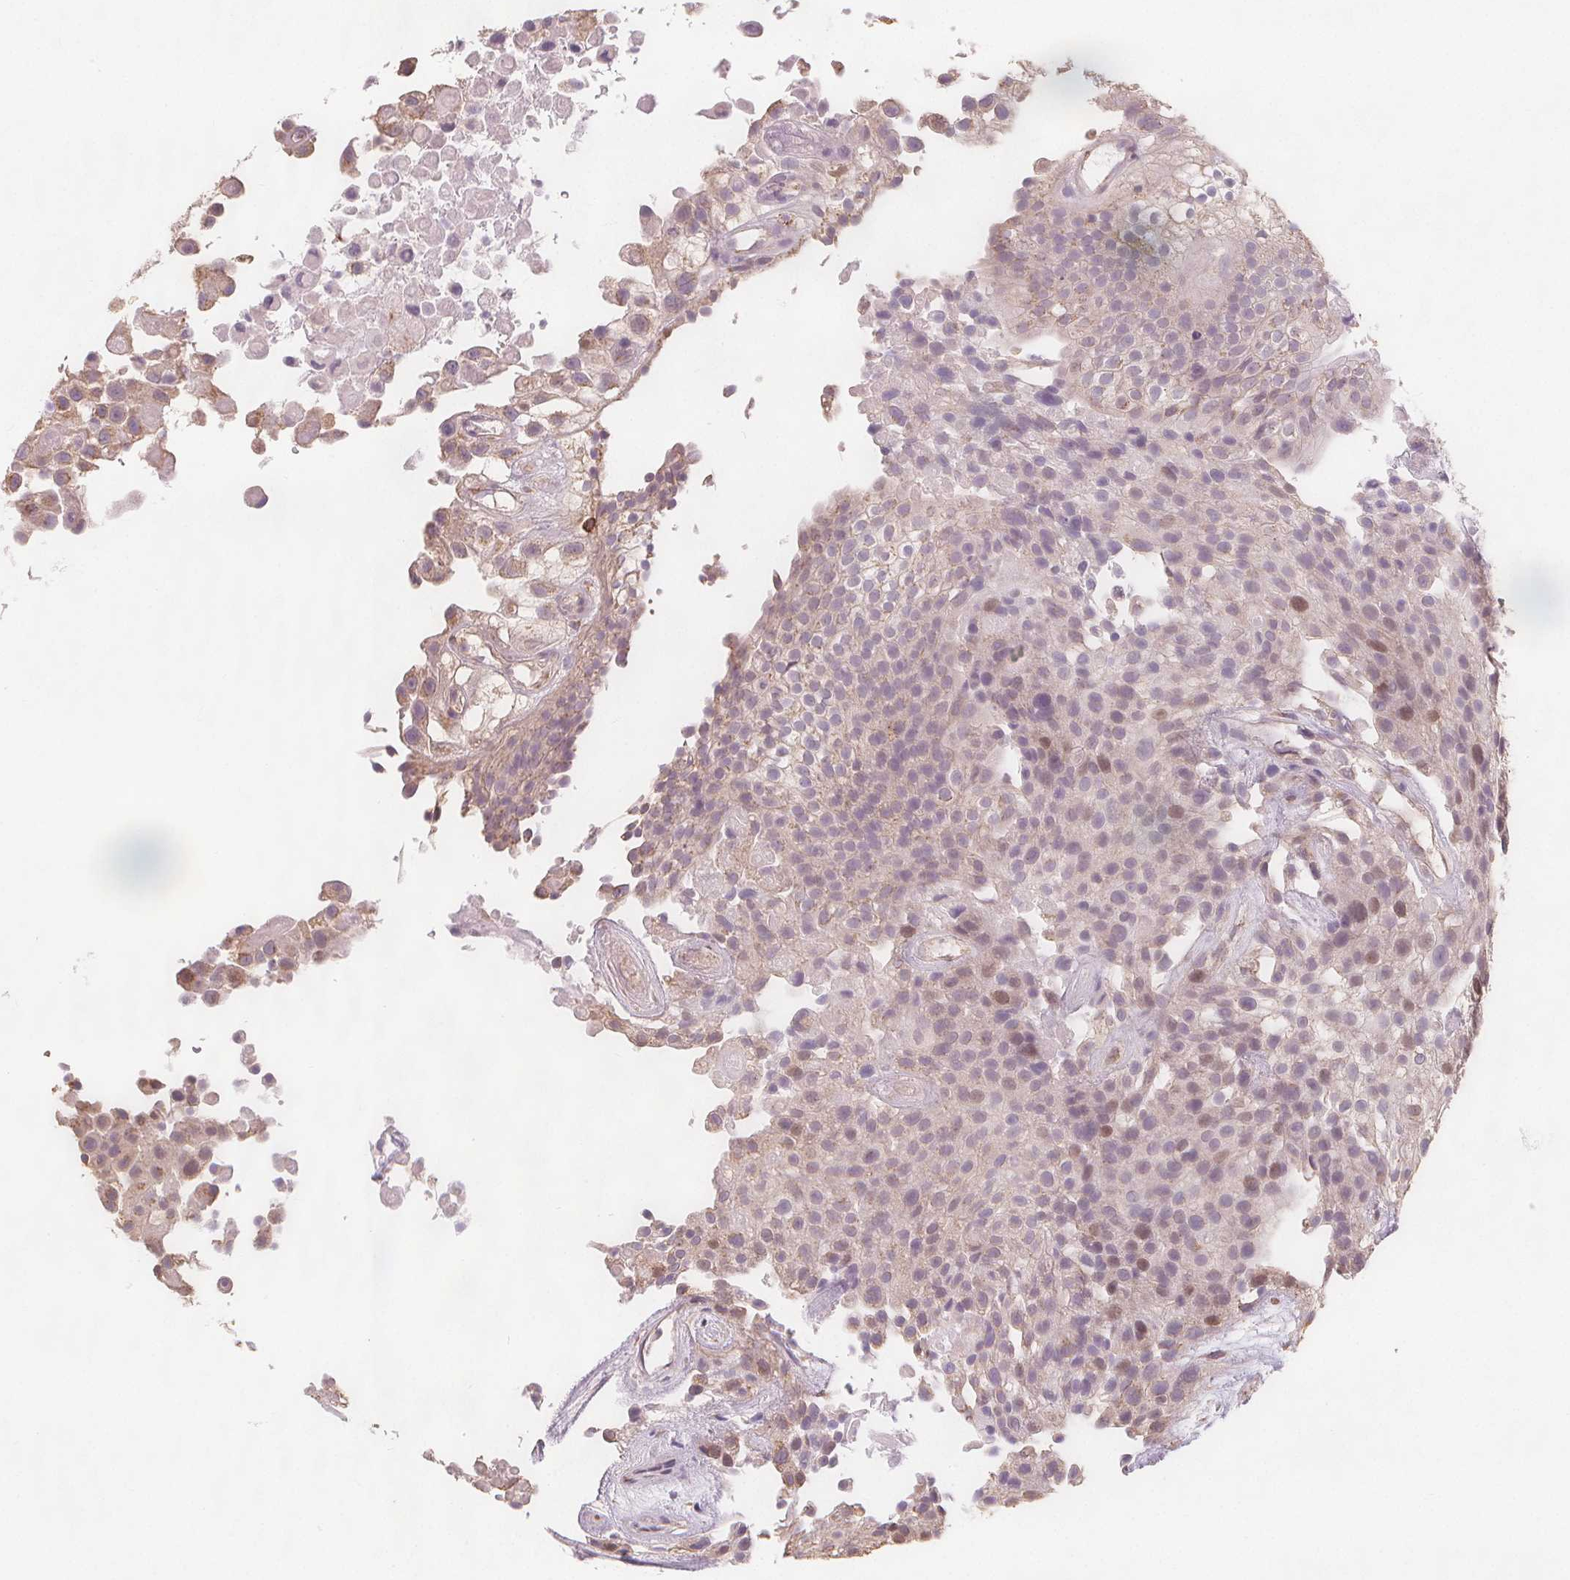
{"staining": {"intensity": "weak", "quantity": "25%-75%", "location": "nuclear"}, "tissue": "urothelial cancer", "cell_type": "Tumor cells", "image_type": "cancer", "snomed": [{"axis": "morphology", "description": "Urothelial carcinoma, High grade"}, {"axis": "topography", "description": "Urinary bladder"}], "caption": "Immunohistochemistry (IHC) of human urothelial cancer demonstrates low levels of weak nuclear positivity in about 25%-75% of tumor cells.", "gene": "TIPIN", "patient": {"sex": "male", "age": 56}}